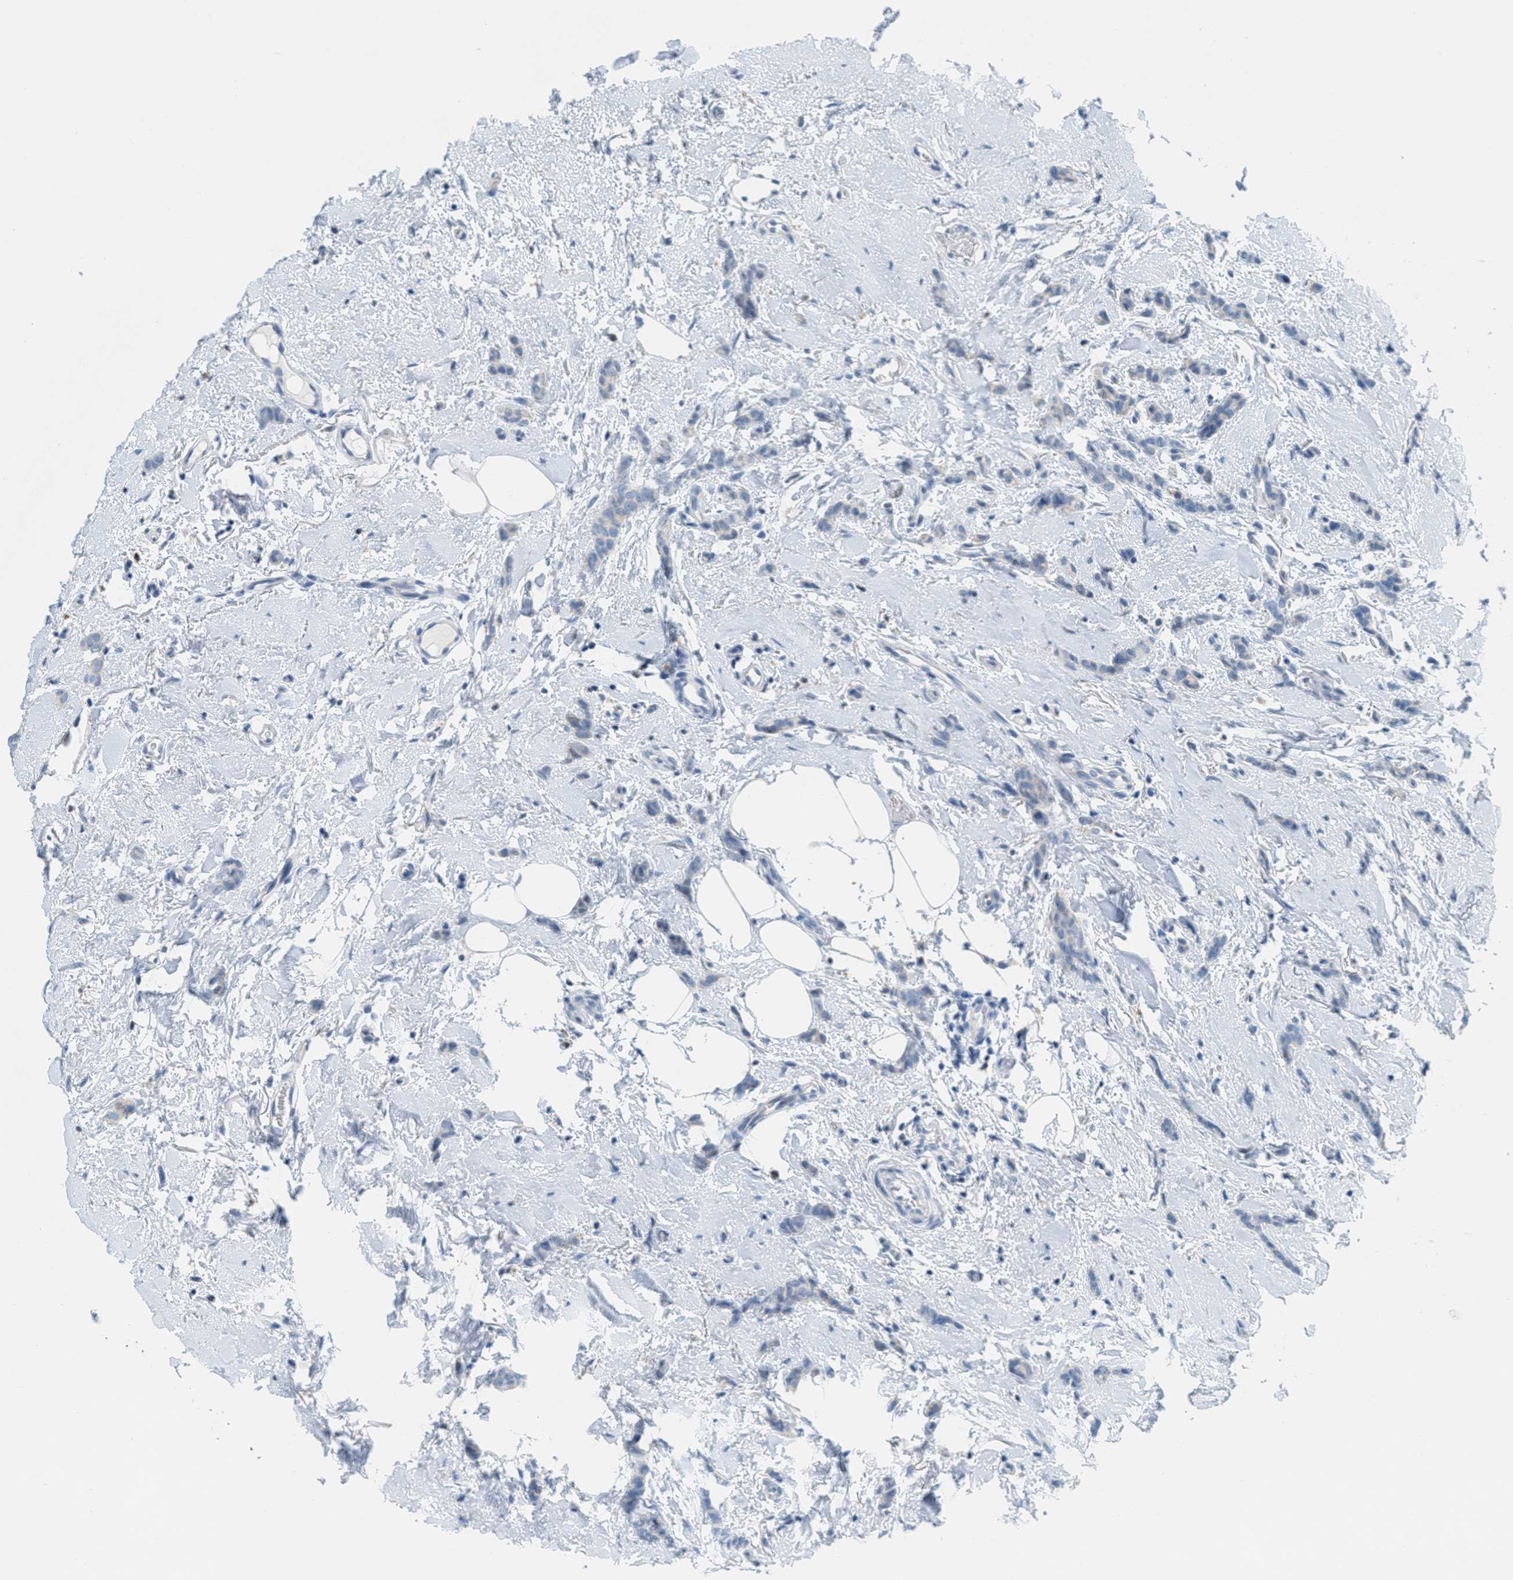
{"staining": {"intensity": "negative", "quantity": "none", "location": "none"}, "tissue": "breast cancer", "cell_type": "Tumor cells", "image_type": "cancer", "snomed": [{"axis": "morphology", "description": "Lobular carcinoma"}, {"axis": "topography", "description": "Skin"}, {"axis": "topography", "description": "Breast"}], "caption": "The immunohistochemistry image has no significant positivity in tumor cells of breast lobular carcinoma tissue.", "gene": "TEX264", "patient": {"sex": "female", "age": 46}}